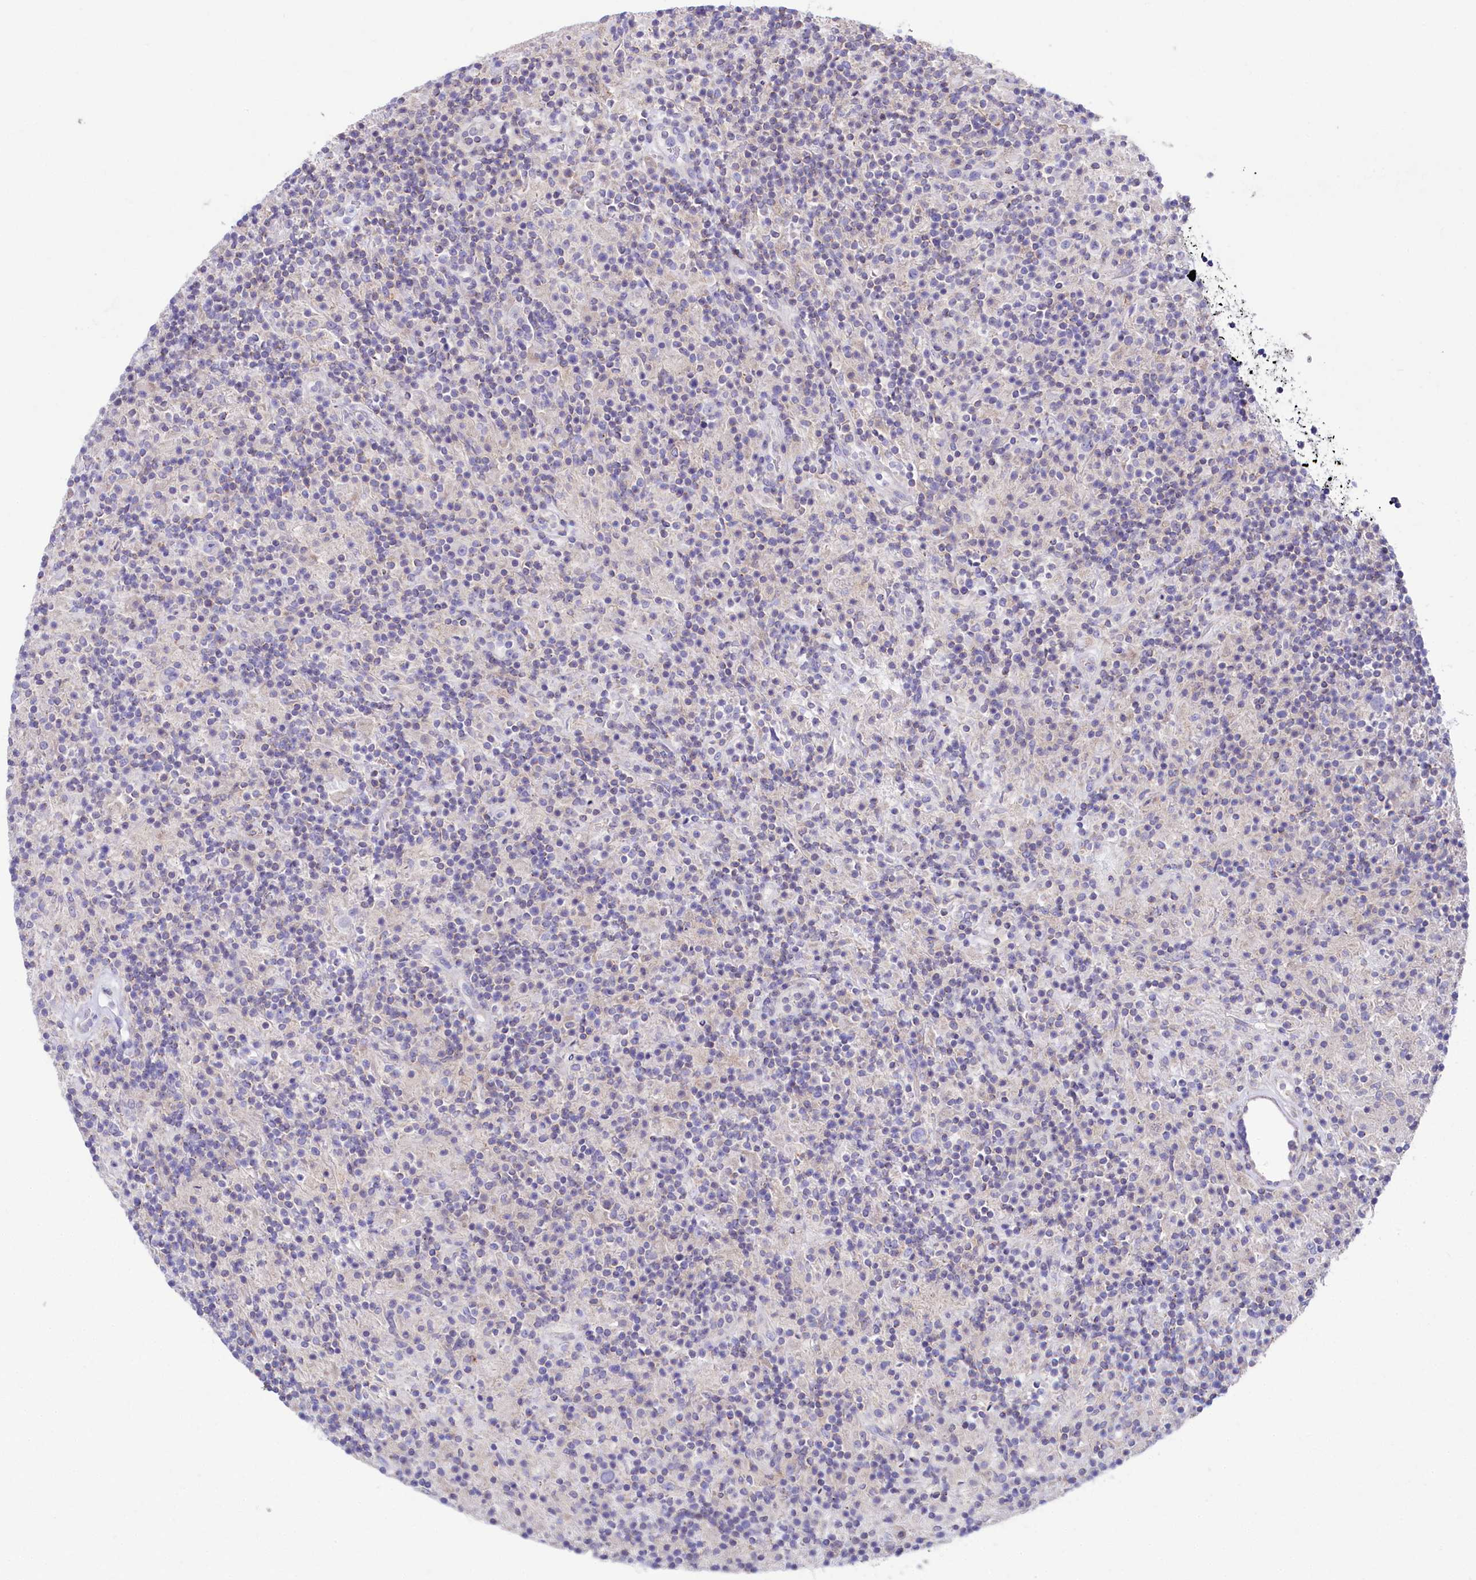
{"staining": {"intensity": "negative", "quantity": "none", "location": "none"}, "tissue": "lymphoma", "cell_type": "Tumor cells", "image_type": "cancer", "snomed": [{"axis": "morphology", "description": "Hodgkin's disease, NOS"}, {"axis": "topography", "description": "Lymph node"}], "caption": "DAB (3,3'-diaminobenzidine) immunohistochemical staining of lymphoma reveals no significant staining in tumor cells.", "gene": "VPS26B", "patient": {"sex": "male", "age": 70}}